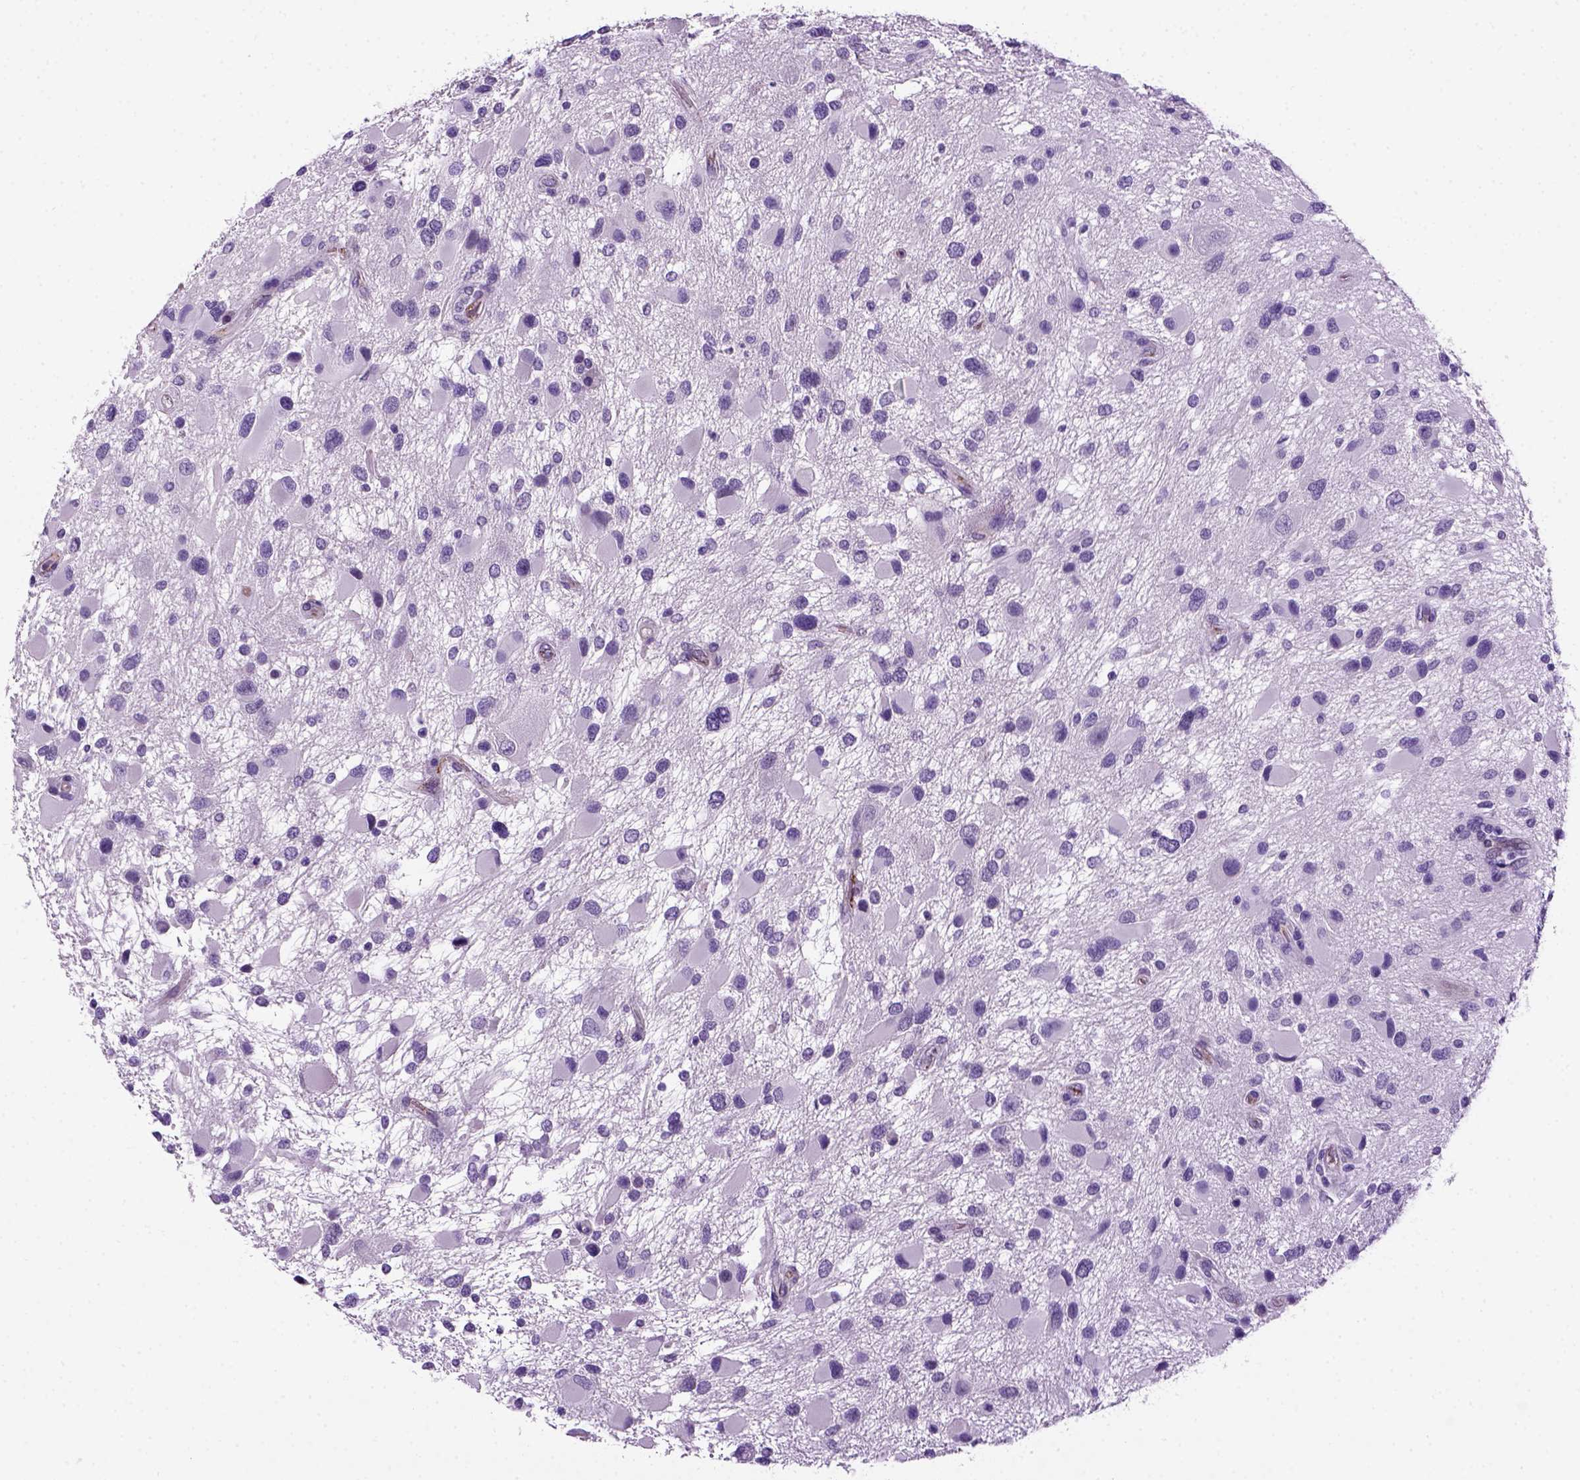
{"staining": {"intensity": "negative", "quantity": "none", "location": "none"}, "tissue": "glioma", "cell_type": "Tumor cells", "image_type": "cancer", "snomed": [{"axis": "morphology", "description": "Glioma, malignant, Low grade"}, {"axis": "topography", "description": "Brain"}], "caption": "Human malignant low-grade glioma stained for a protein using IHC demonstrates no expression in tumor cells.", "gene": "VWF", "patient": {"sex": "female", "age": 32}}